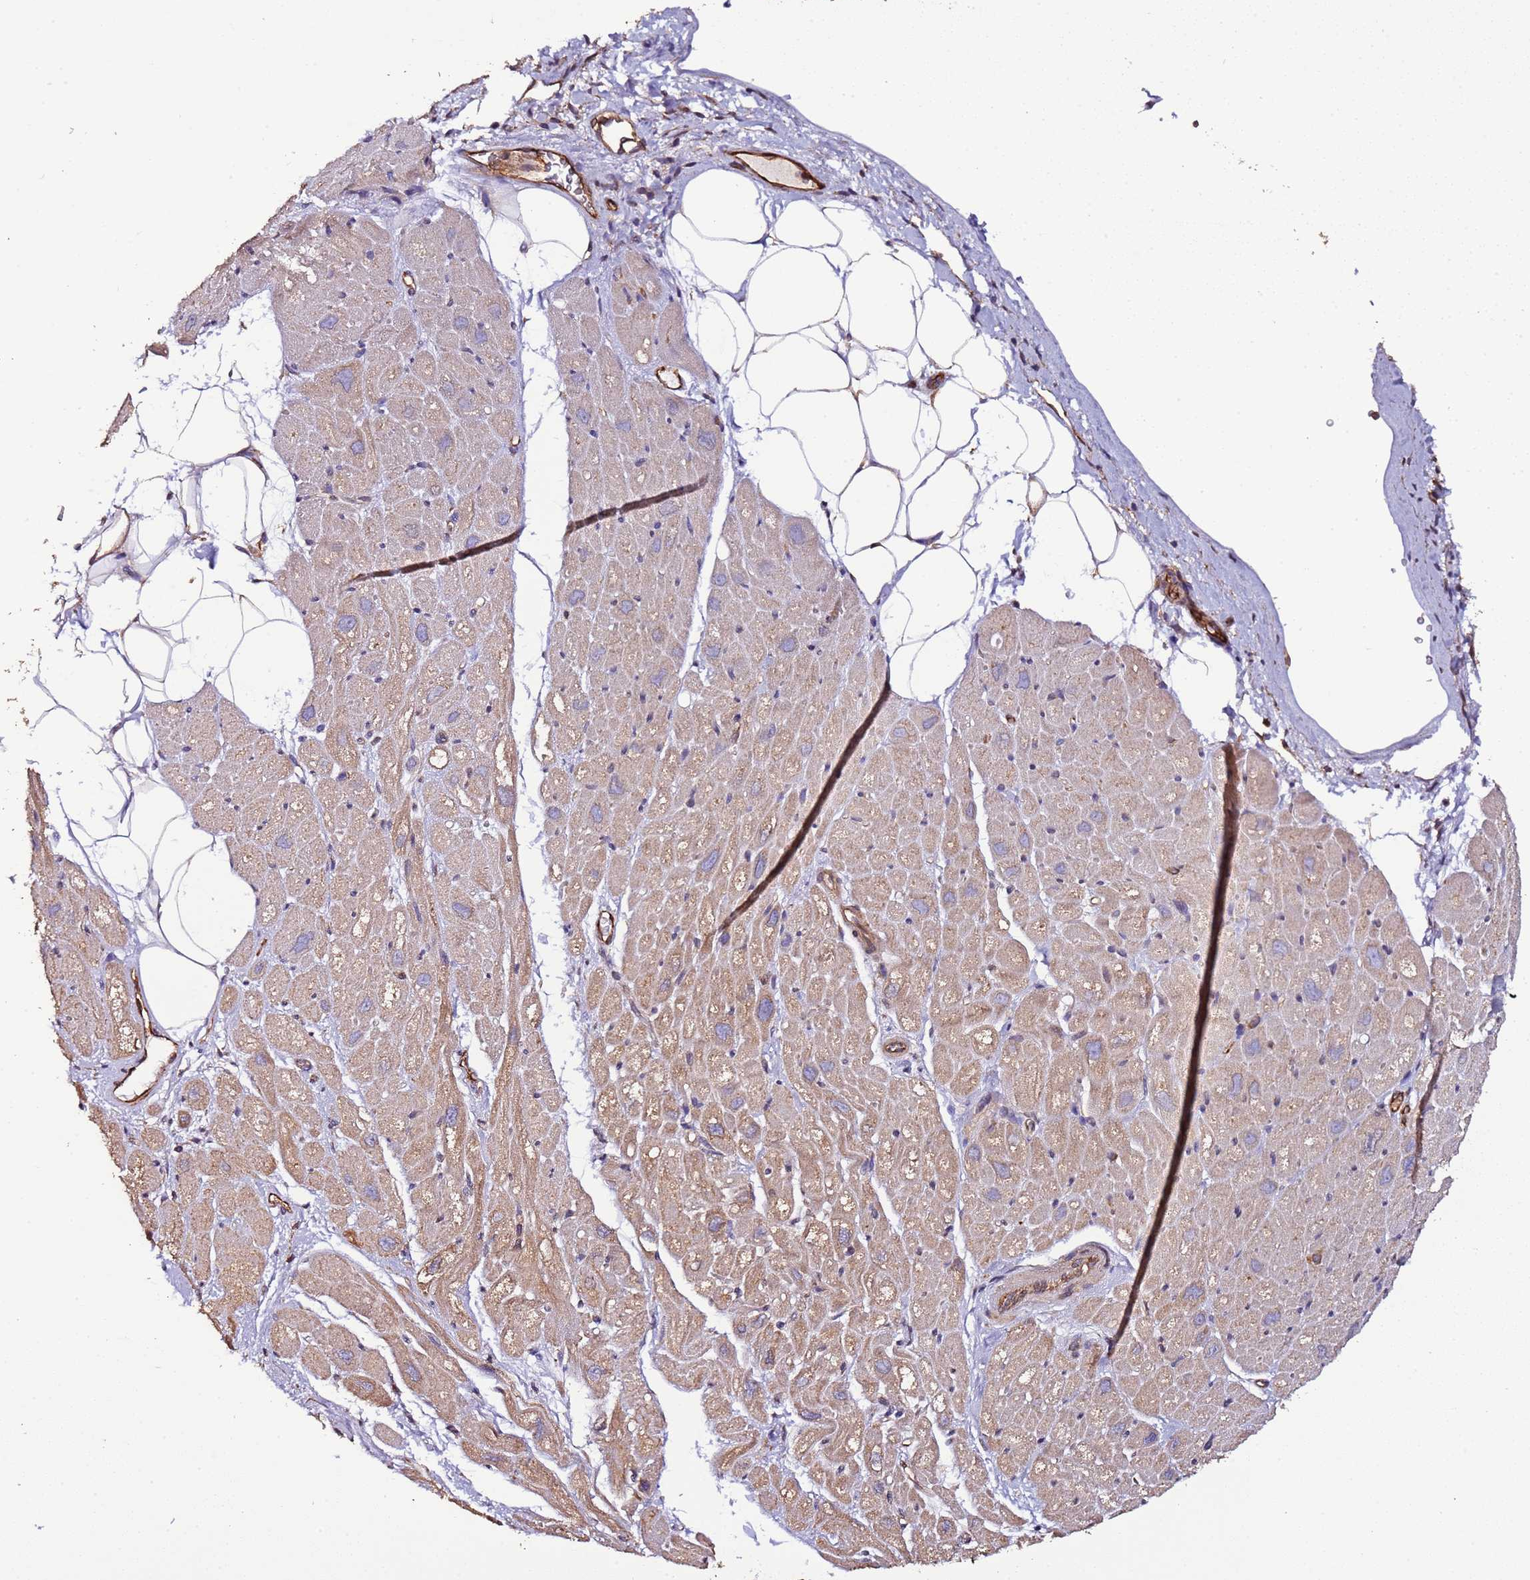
{"staining": {"intensity": "weak", "quantity": ">75%", "location": "cytoplasmic/membranous"}, "tissue": "heart muscle", "cell_type": "Cardiomyocytes", "image_type": "normal", "snomed": [{"axis": "morphology", "description": "Normal tissue, NOS"}, {"axis": "topography", "description": "Heart"}], "caption": "Cardiomyocytes display low levels of weak cytoplasmic/membranous expression in approximately >75% of cells in benign human heart muscle. The protein is stained brown, and the nuclei are stained in blue (DAB IHC with brightfield microscopy, high magnification).", "gene": "SLC41A3", "patient": {"sex": "male", "age": 50}}